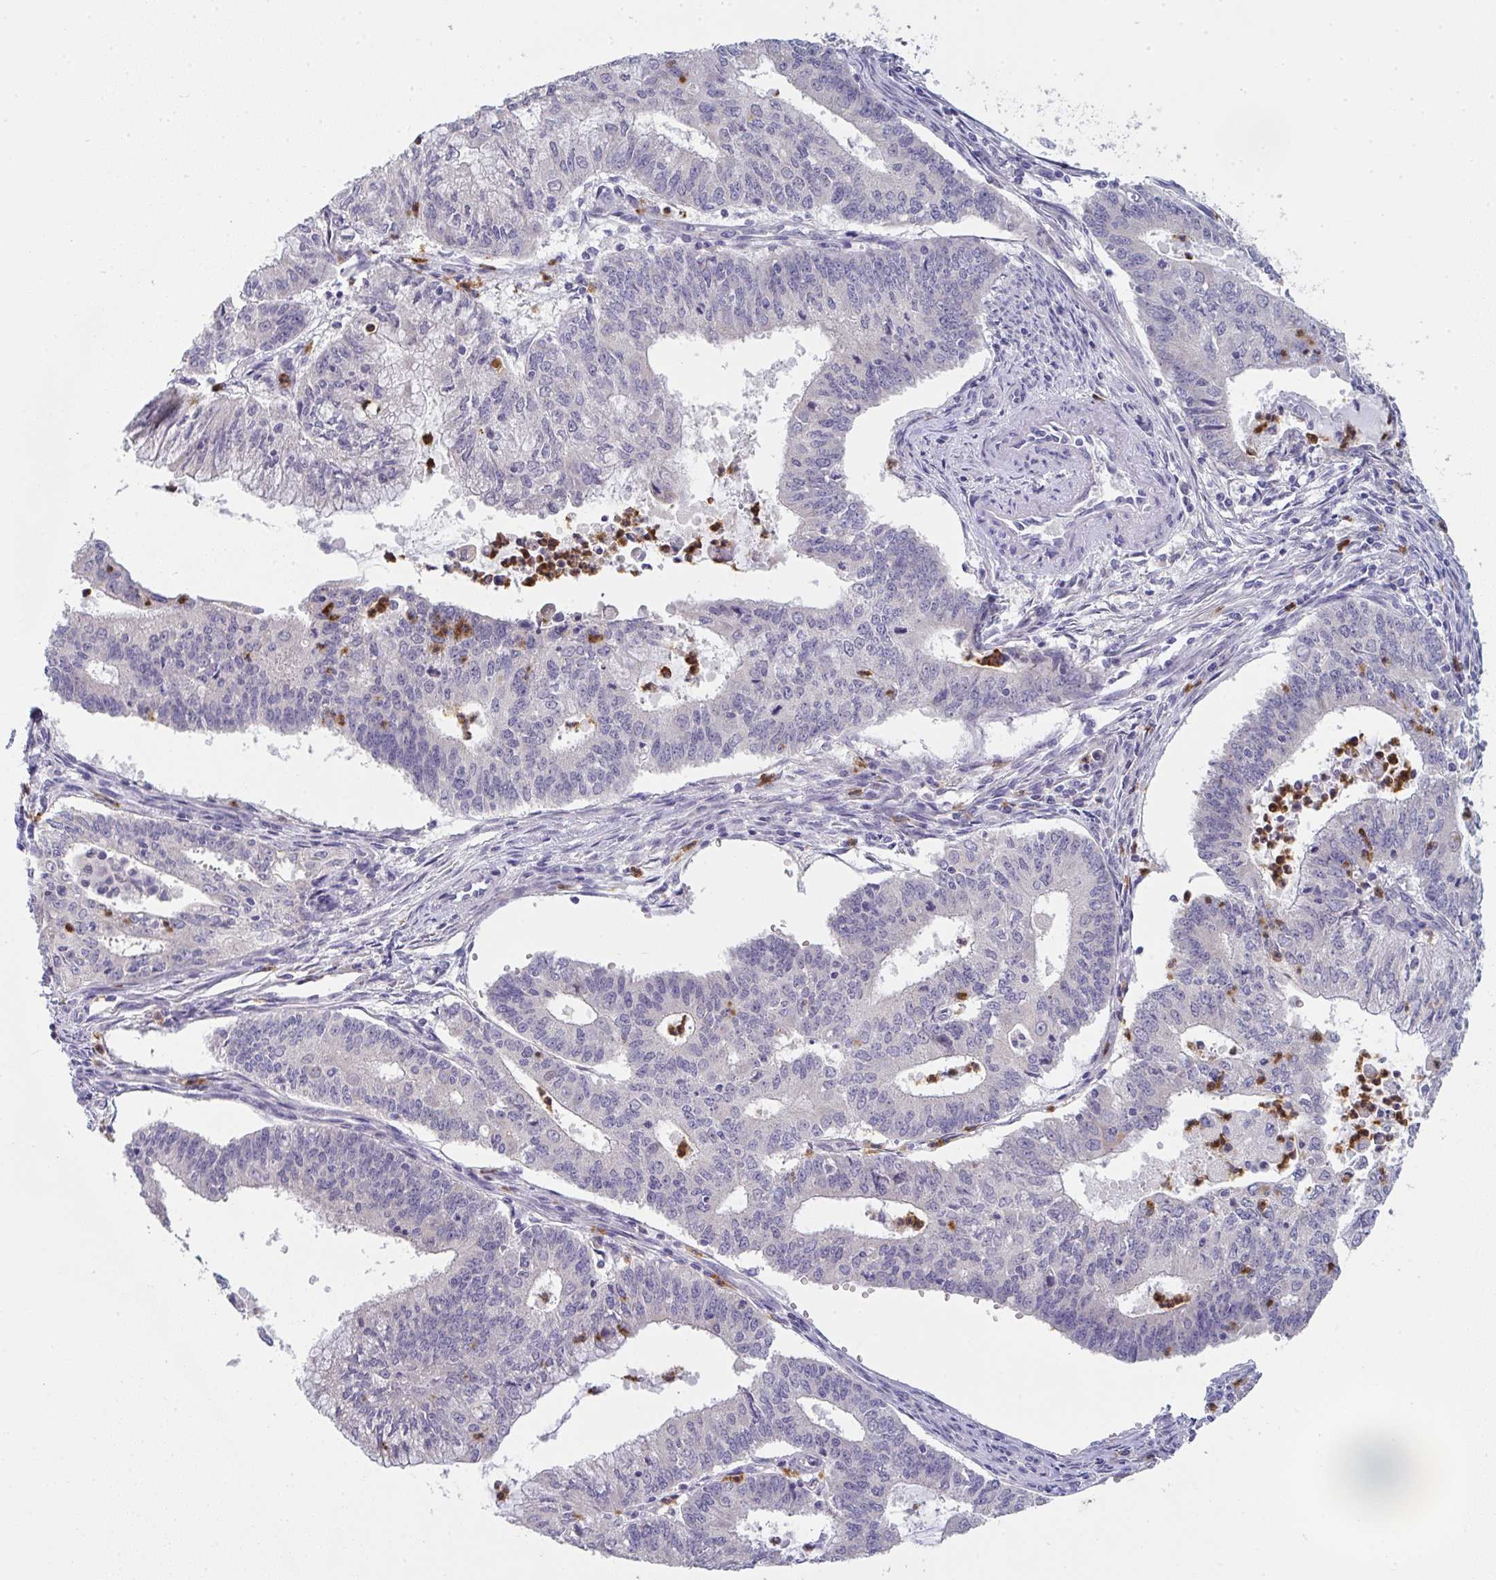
{"staining": {"intensity": "negative", "quantity": "none", "location": "none"}, "tissue": "endometrial cancer", "cell_type": "Tumor cells", "image_type": "cancer", "snomed": [{"axis": "morphology", "description": "Adenocarcinoma, NOS"}, {"axis": "topography", "description": "Endometrium"}], "caption": "DAB immunohistochemical staining of endometrial cancer displays no significant positivity in tumor cells. The staining was performed using DAB (3,3'-diaminobenzidine) to visualize the protein expression in brown, while the nuclei were stained in blue with hematoxylin (Magnification: 20x).", "gene": "RIOK1", "patient": {"sex": "female", "age": 61}}